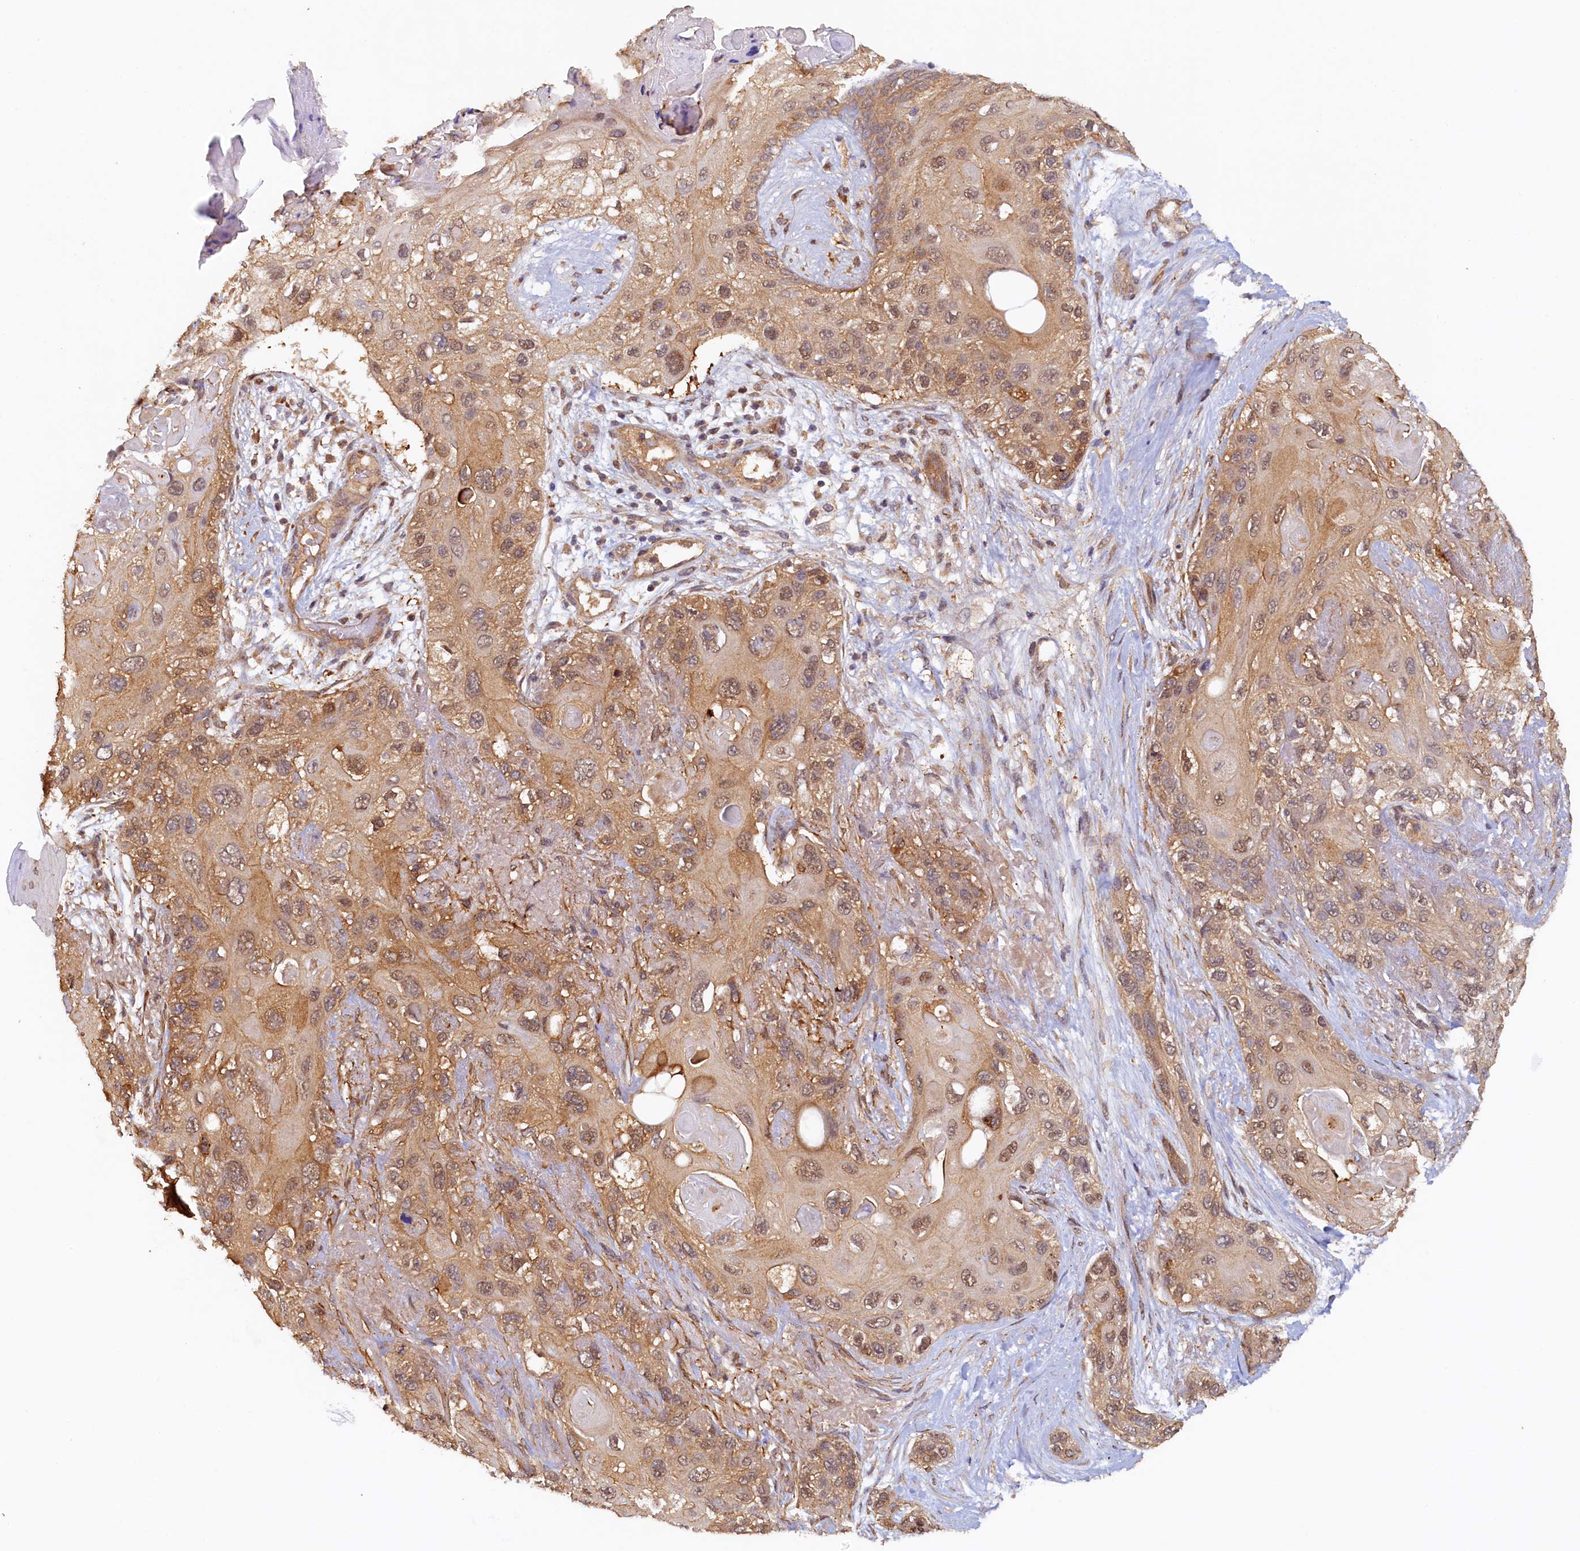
{"staining": {"intensity": "moderate", "quantity": ">75%", "location": "cytoplasmic/membranous,nuclear"}, "tissue": "skin cancer", "cell_type": "Tumor cells", "image_type": "cancer", "snomed": [{"axis": "morphology", "description": "Normal tissue, NOS"}, {"axis": "morphology", "description": "Squamous cell carcinoma, NOS"}, {"axis": "topography", "description": "Skin"}], "caption": "Protein analysis of skin squamous cell carcinoma tissue exhibits moderate cytoplasmic/membranous and nuclear expression in about >75% of tumor cells. (DAB = brown stain, brightfield microscopy at high magnification).", "gene": "UBL7", "patient": {"sex": "male", "age": 72}}